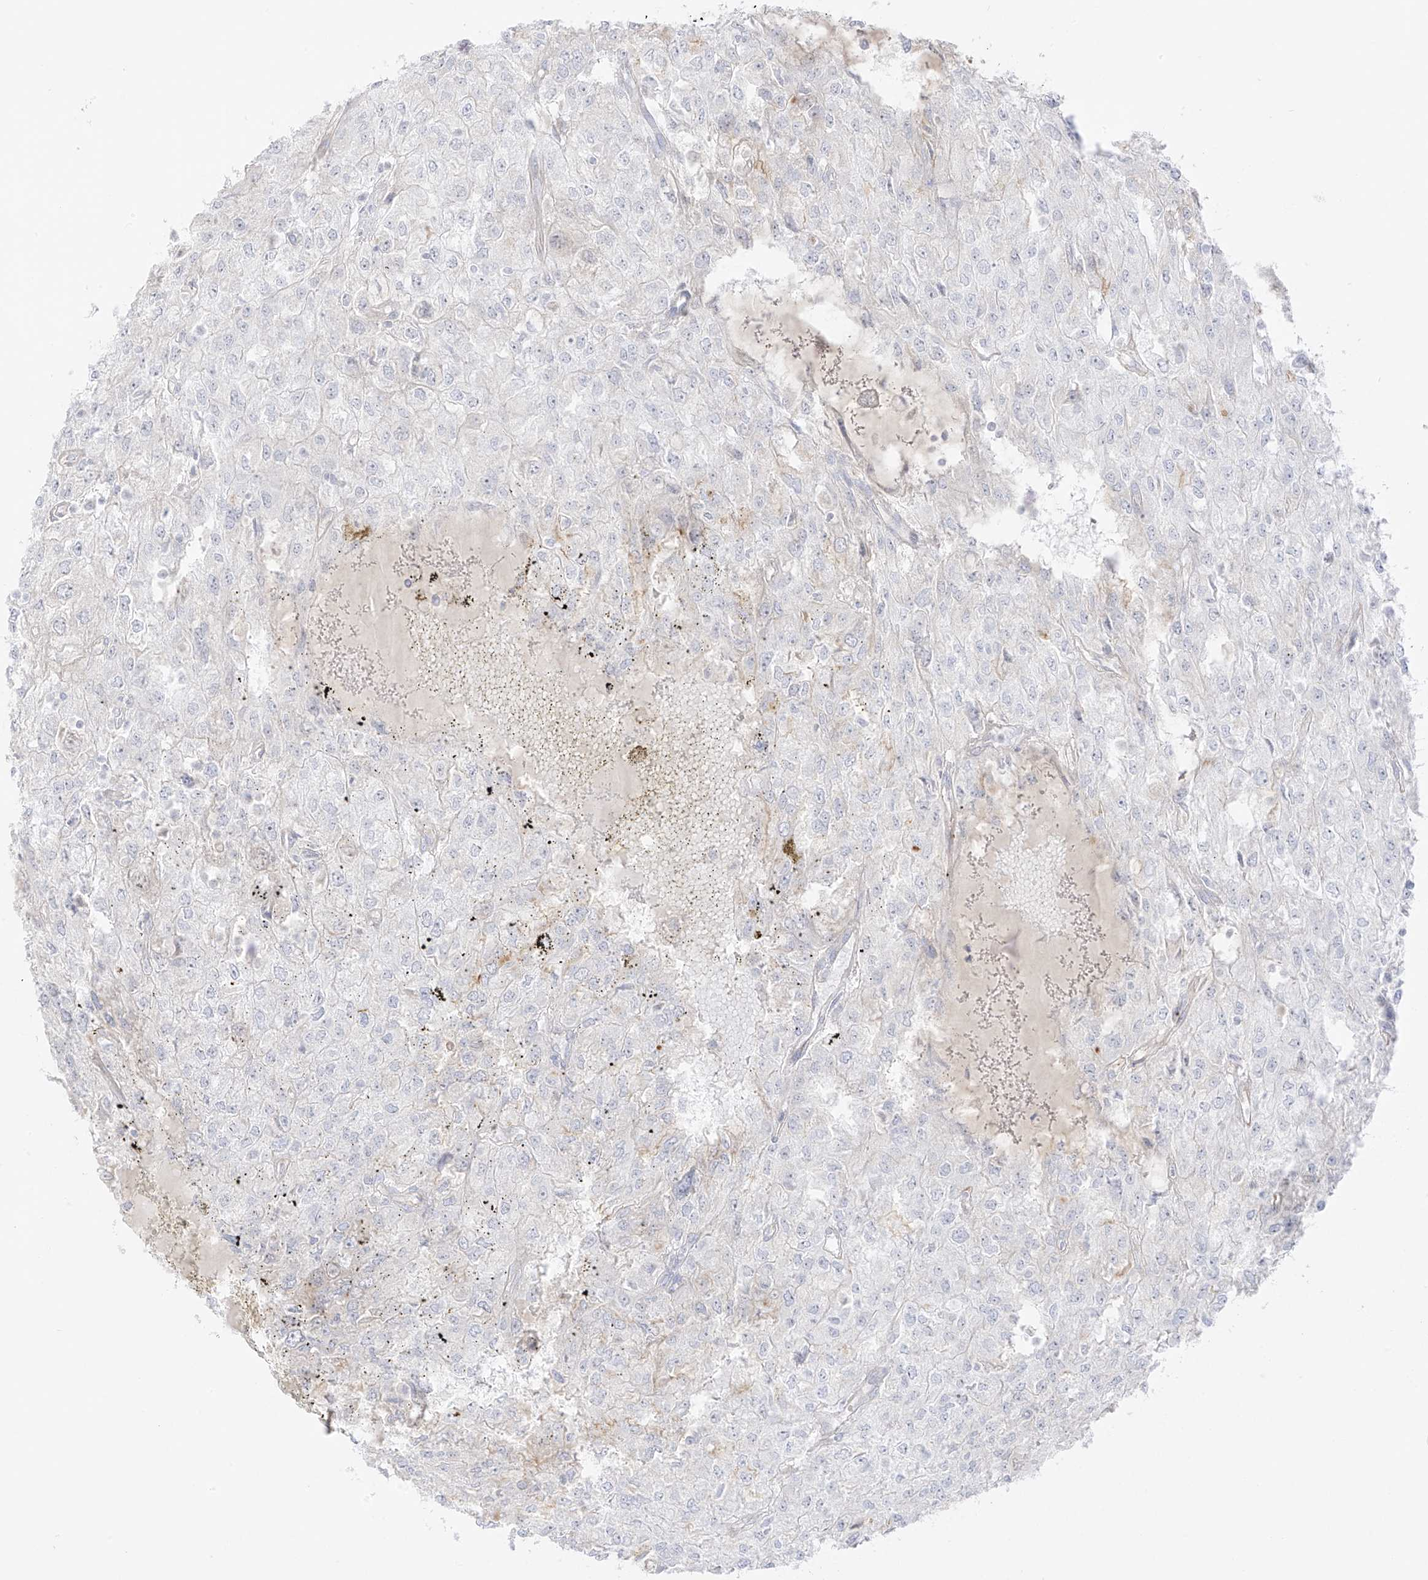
{"staining": {"intensity": "negative", "quantity": "none", "location": "none"}, "tissue": "renal cancer", "cell_type": "Tumor cells", "image_type": "cancer", "snomed": [{"axis": "morphology", "description": "Adenocarcinoma, NOS"}, {"axis": "topography", "description": "Kidney"}], "caption": "Renal cancer stained for a protein using IHC demonstrates no positivity tumor cells.", "gene": "C11orf87", "patient": {"sex": "female", "age": 54}}